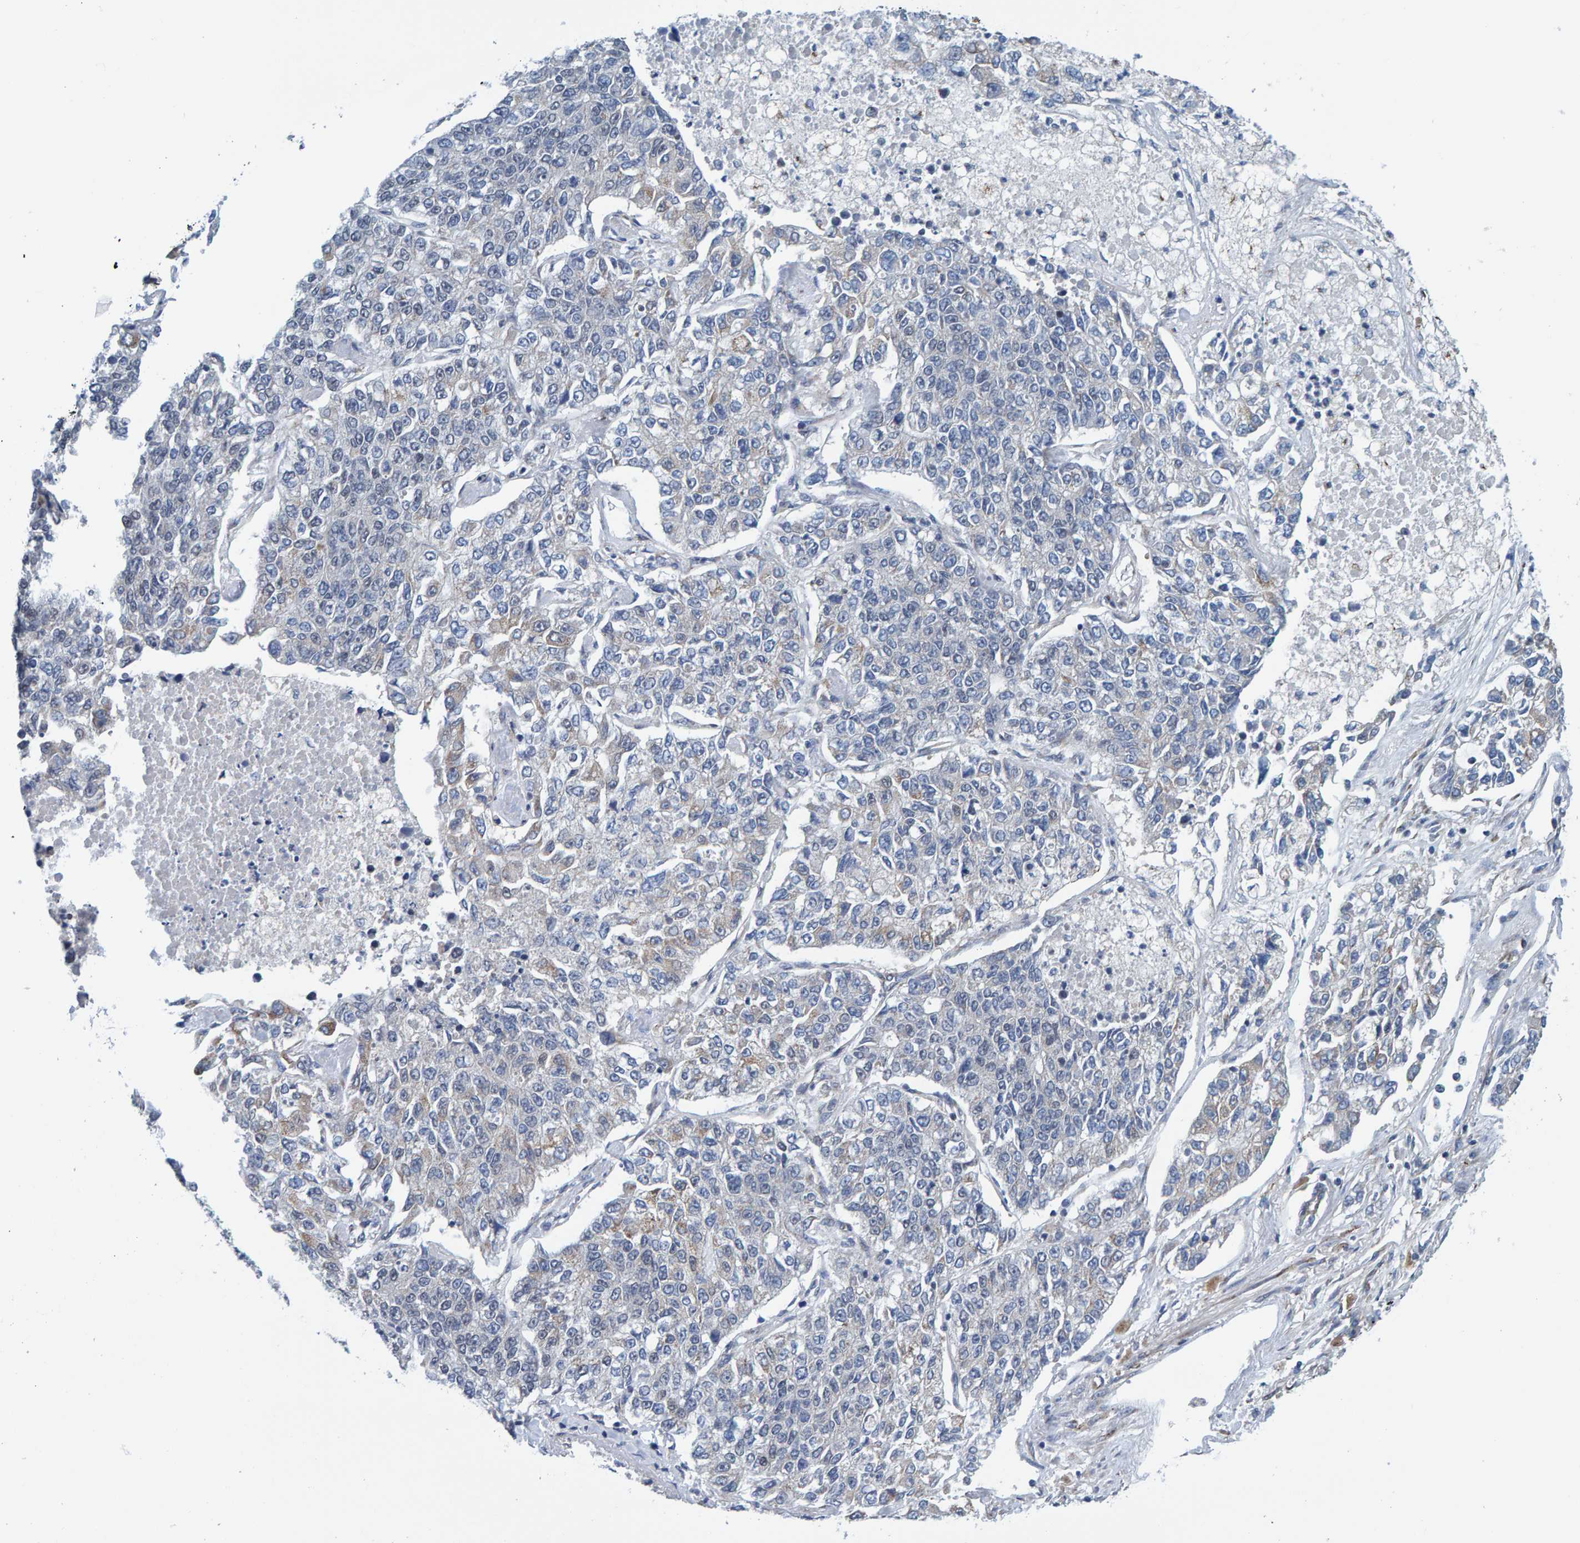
{"staining": {"intensity": "negative", "quantity": "none", "location": "none"}, "tissue": "lung cancer", "cell_type": "Tumor cells", "image_type": "cancer", "snomed": [{"axis": "morphology", "description": "Adenocarcinoma, NOS"}, {"axis": "topography", "description": "Lung"}], "caption": "Immunohistochemical staining of human lung cancer (adenocarcinoma) exhibits no significant staining in tumor cells.", "gene": "SCRN2", "patient": {"sex": "male", "age": 49}}